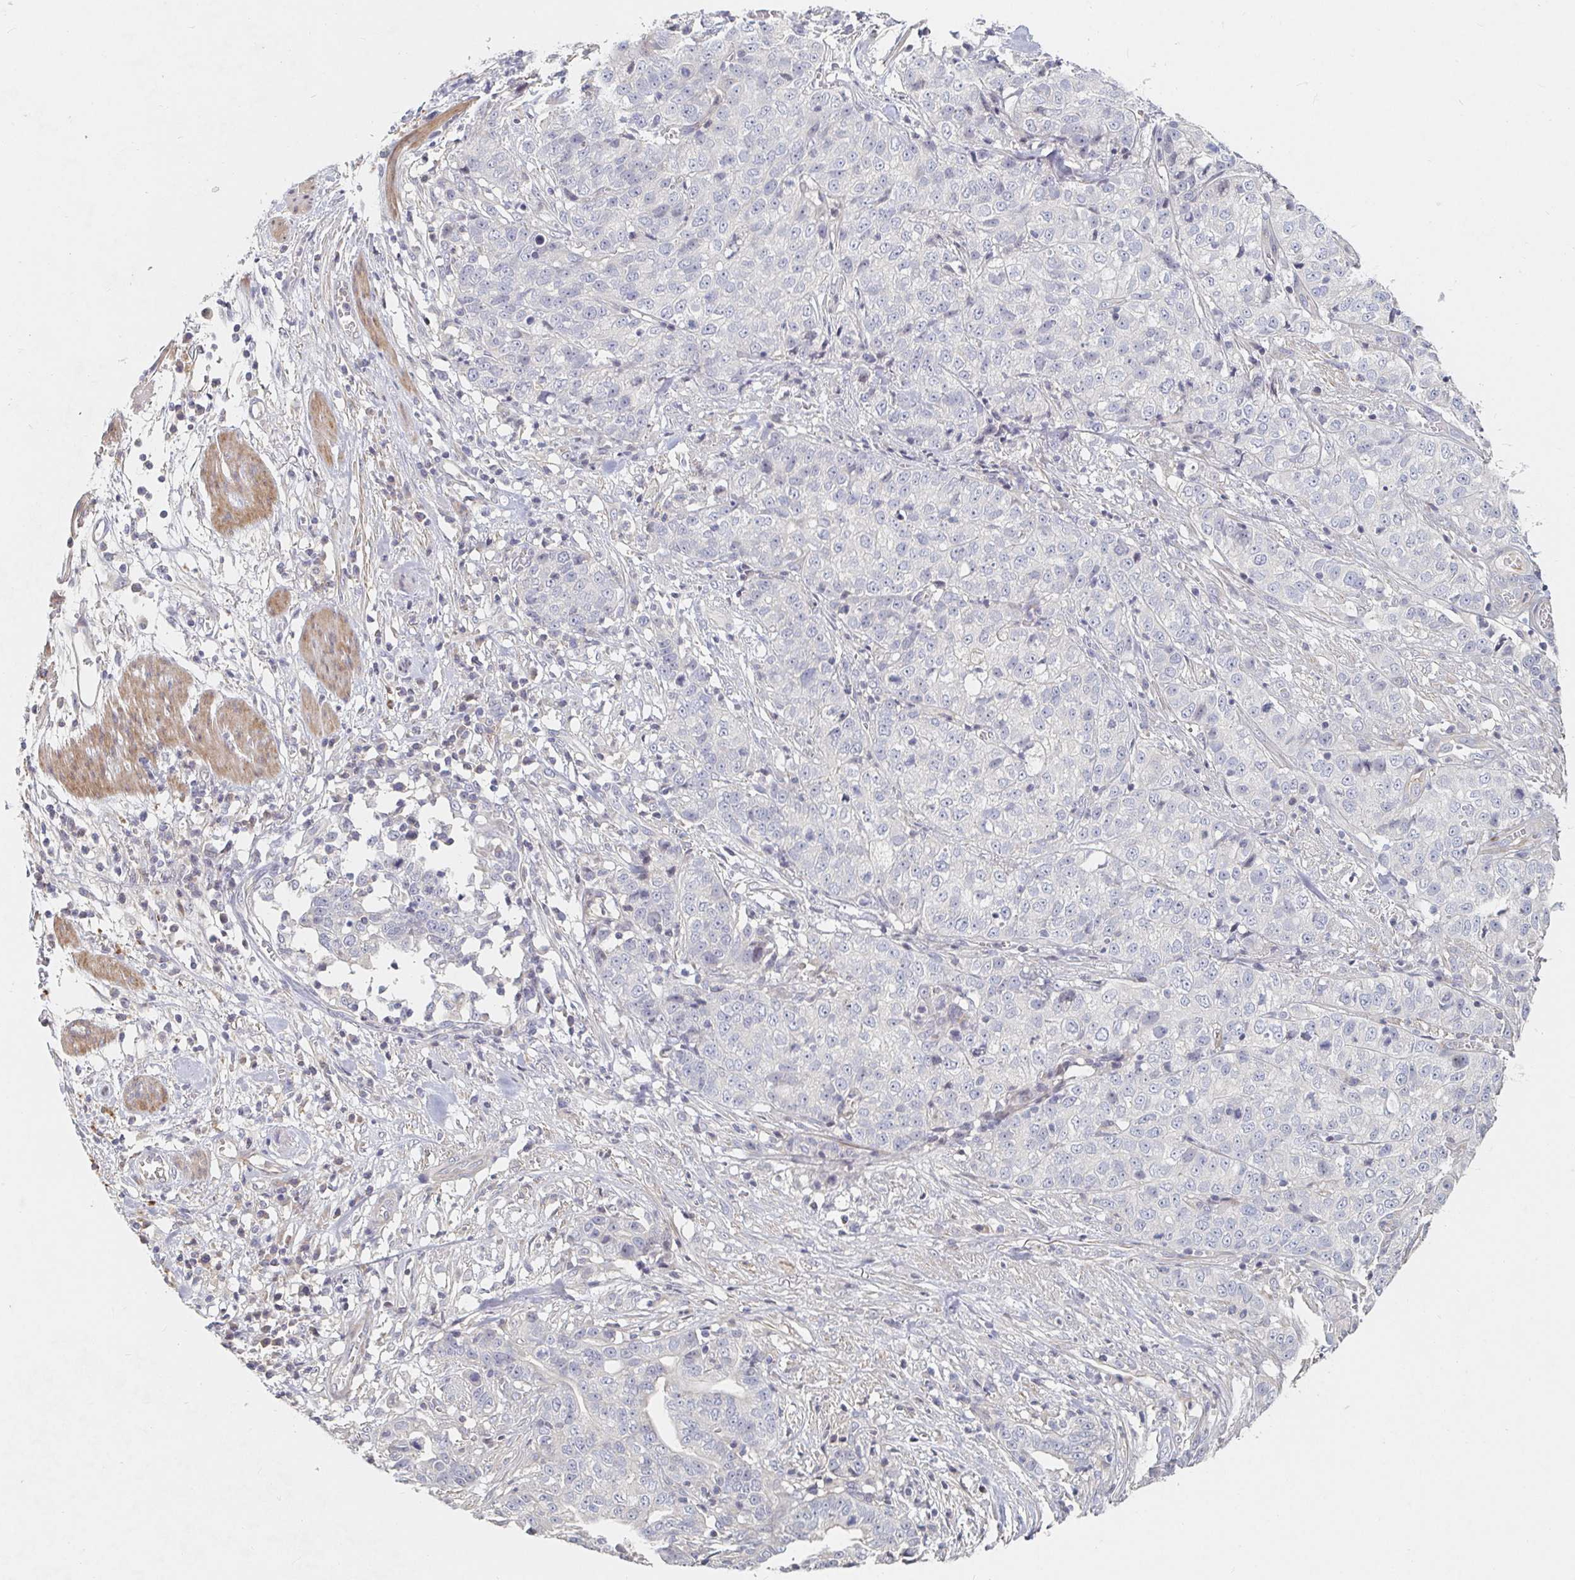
{"staining": {"intensity": "negative", "quantity": "none", "location": "none"}, "tissue": "stomach cancer", "cell_type": "Tumor cells", "image_type": "cancer", "snomed": [{"axis": "morphology", "description": "Adenocarcinoma, NOS"}, {"axis": "topography", "description": "Stomach, upper"}], "caption": "IHC histopathology image of human stomach adenocarcinoma stained for a protein (brown), which displays no staining in tumor cells.", "gene": "NME9", "patient": {"sex": "female", "age": 67}}